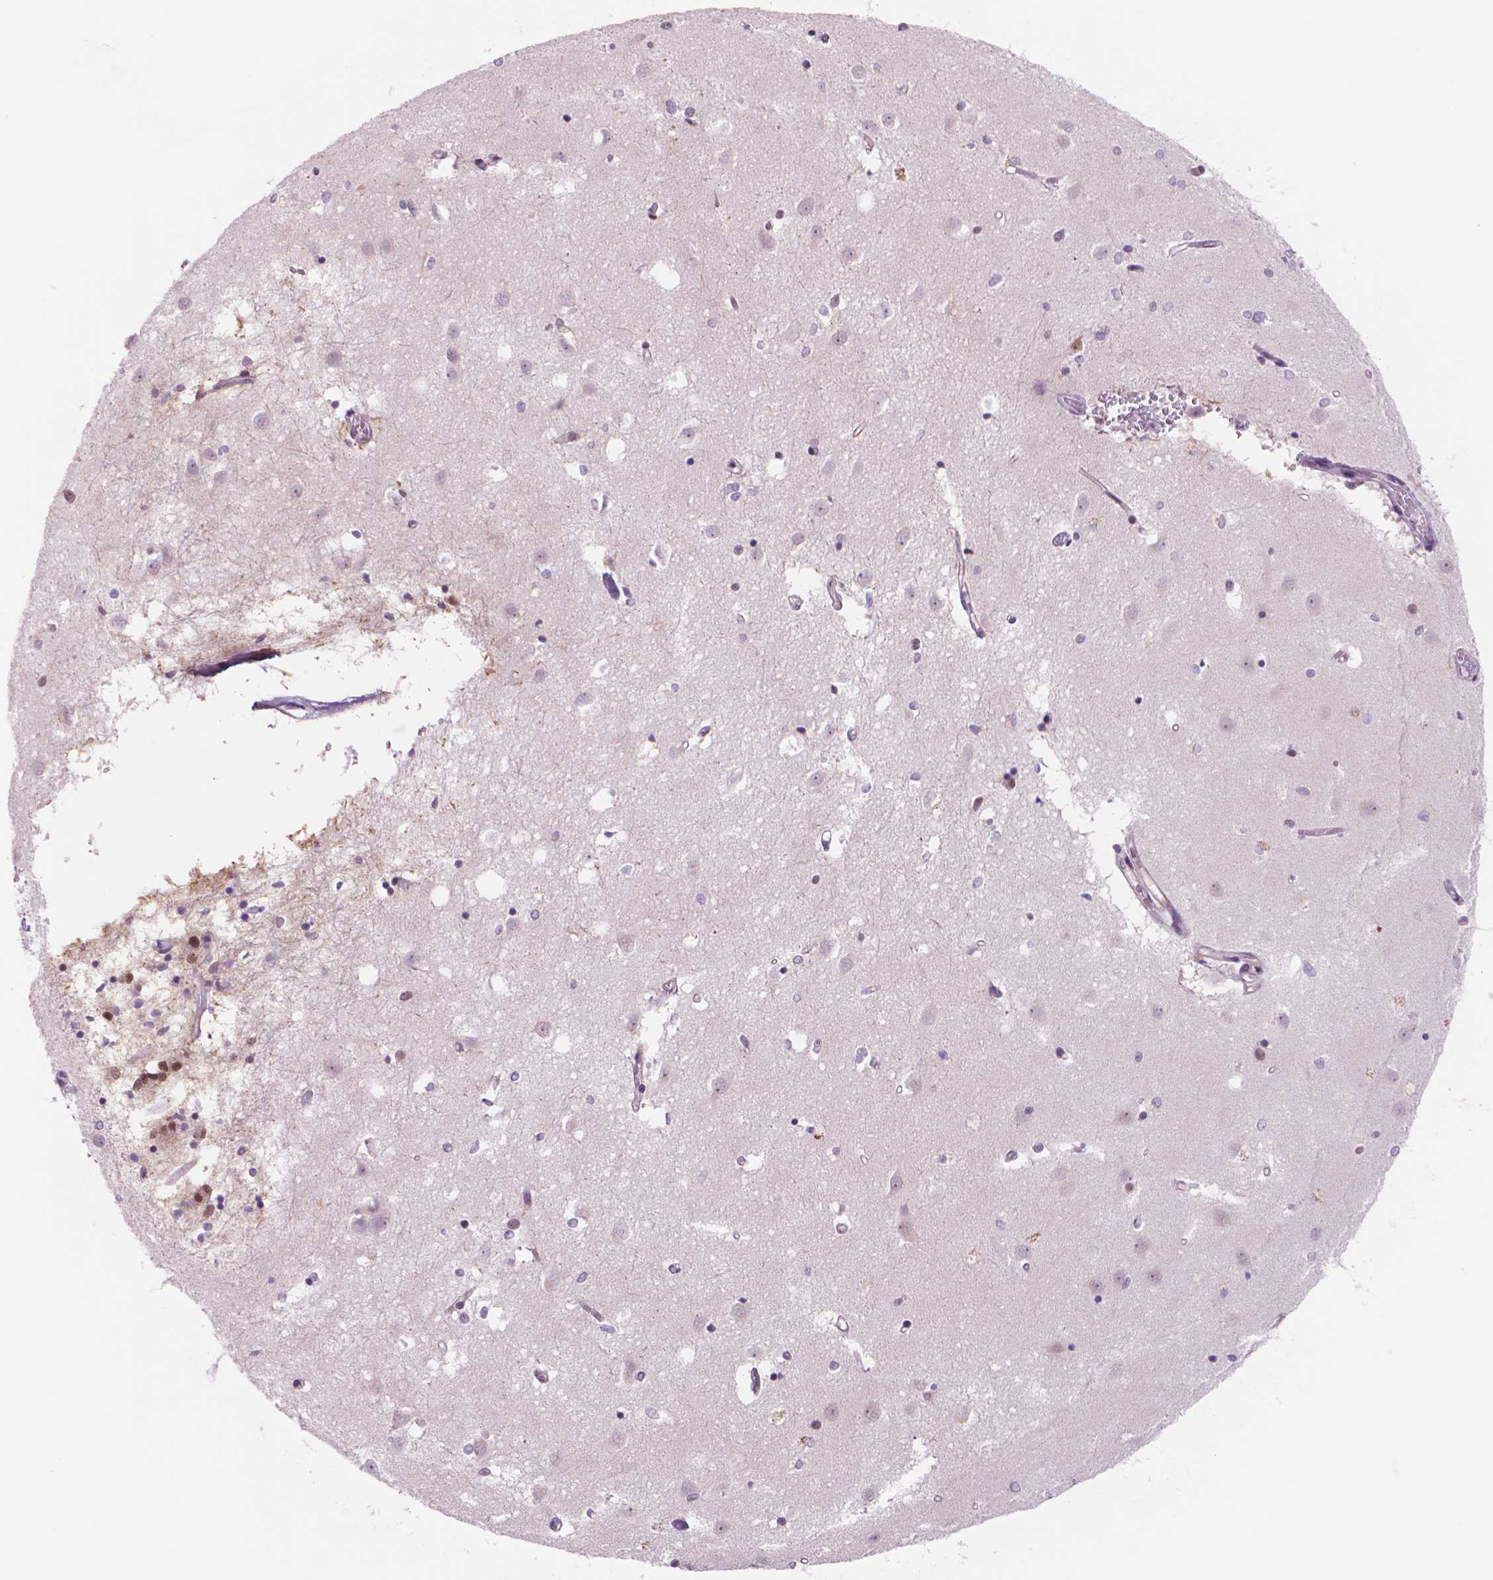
{"staining": {"intensity": "moderate", "quantity": "<25%", "location": "nuclear"}, "tissue": "caudate", "cell_type": "Glial cells", "image_type": "normal", "snomed": [{"axis": "morphology", "description": "Normal tissue, NOS"}, {"axis": "topography", "description": "Lateral ventricle wall"}], "caption": "About <25% of glial cells in unremarkable human caudate demonstrate moderate nuclear protein expression as visualized by brown immunohistochemical staining.", "gene": "POLR3D", "patient": {"sex": "male", "age": 54}}